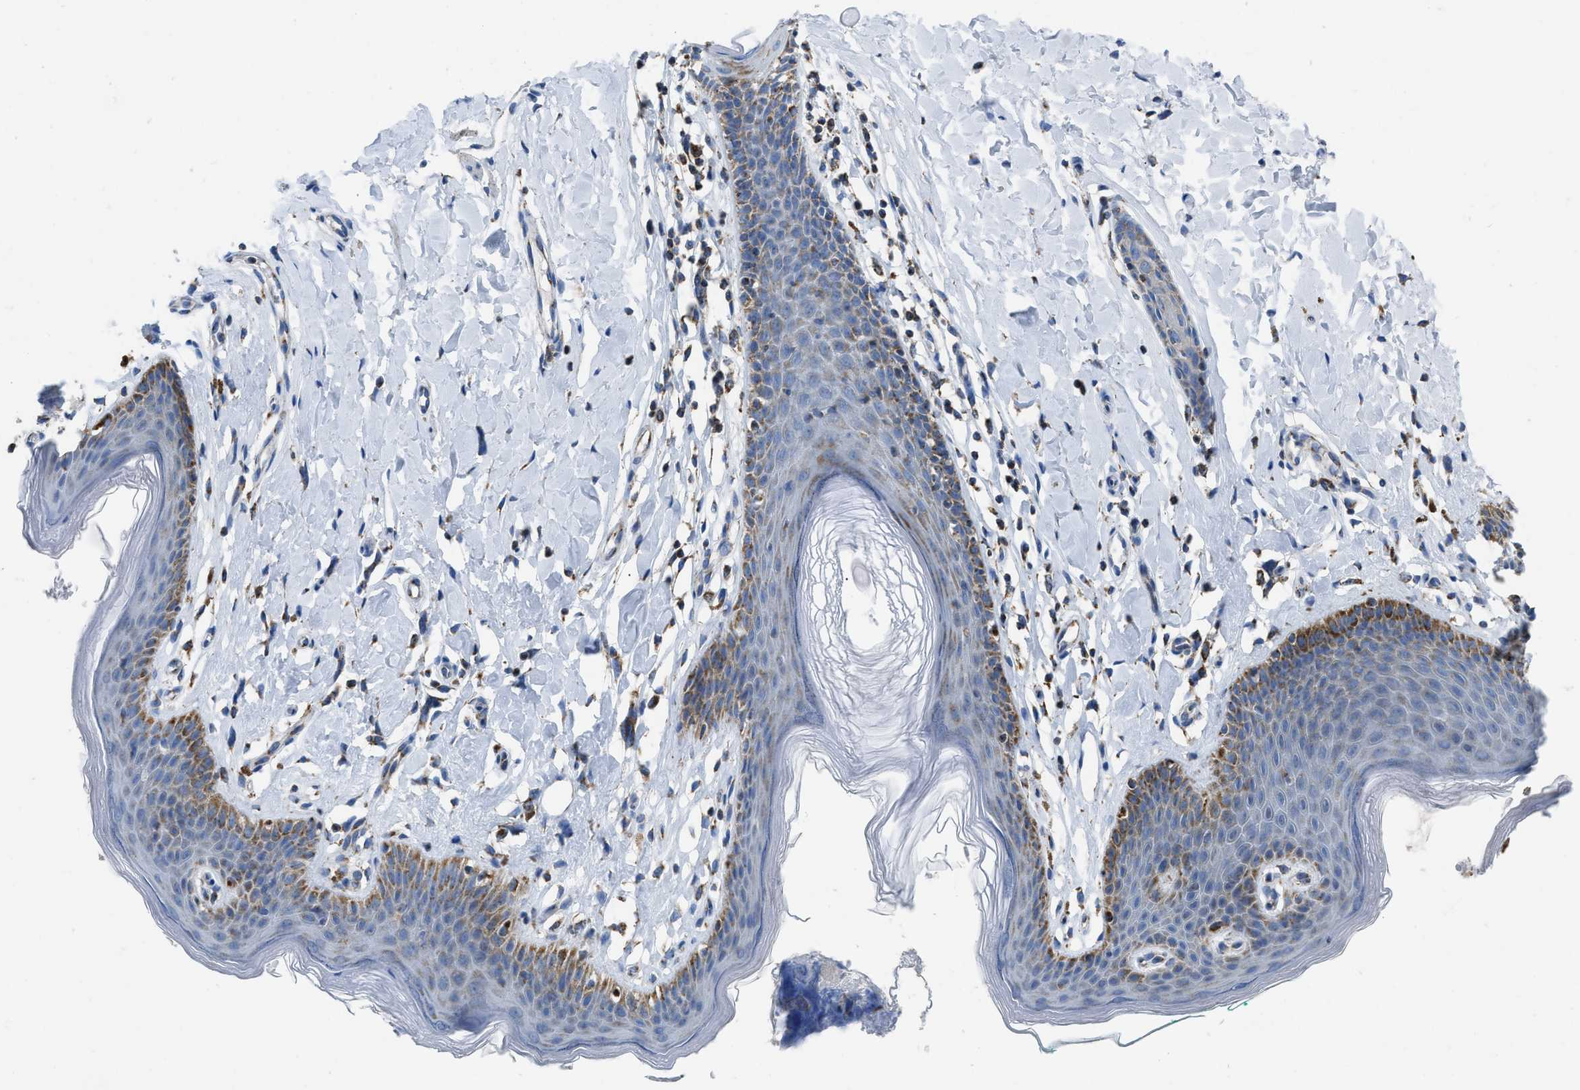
{"staining": {"intensity": "moderate", "quantity": "<25%", "location": "cytoplasmic/membranous"}, "tissue": "skin", "cell_type": "Epidermal cells", "image_type": "normal", "snomed": [{"axis": "morphology", "description": "Normal tissue, NOS"}, {"axis": "topography", "description": "Vulva"}], "caption": "IHC micrograph of normal skin stained for a protein (brown), which displays low levels of moderate cytoplasmic/membranous expression in about <25% of epidermal cells.", "gene": "ETFB", "patient": {"sex": "female", "age": 66}}